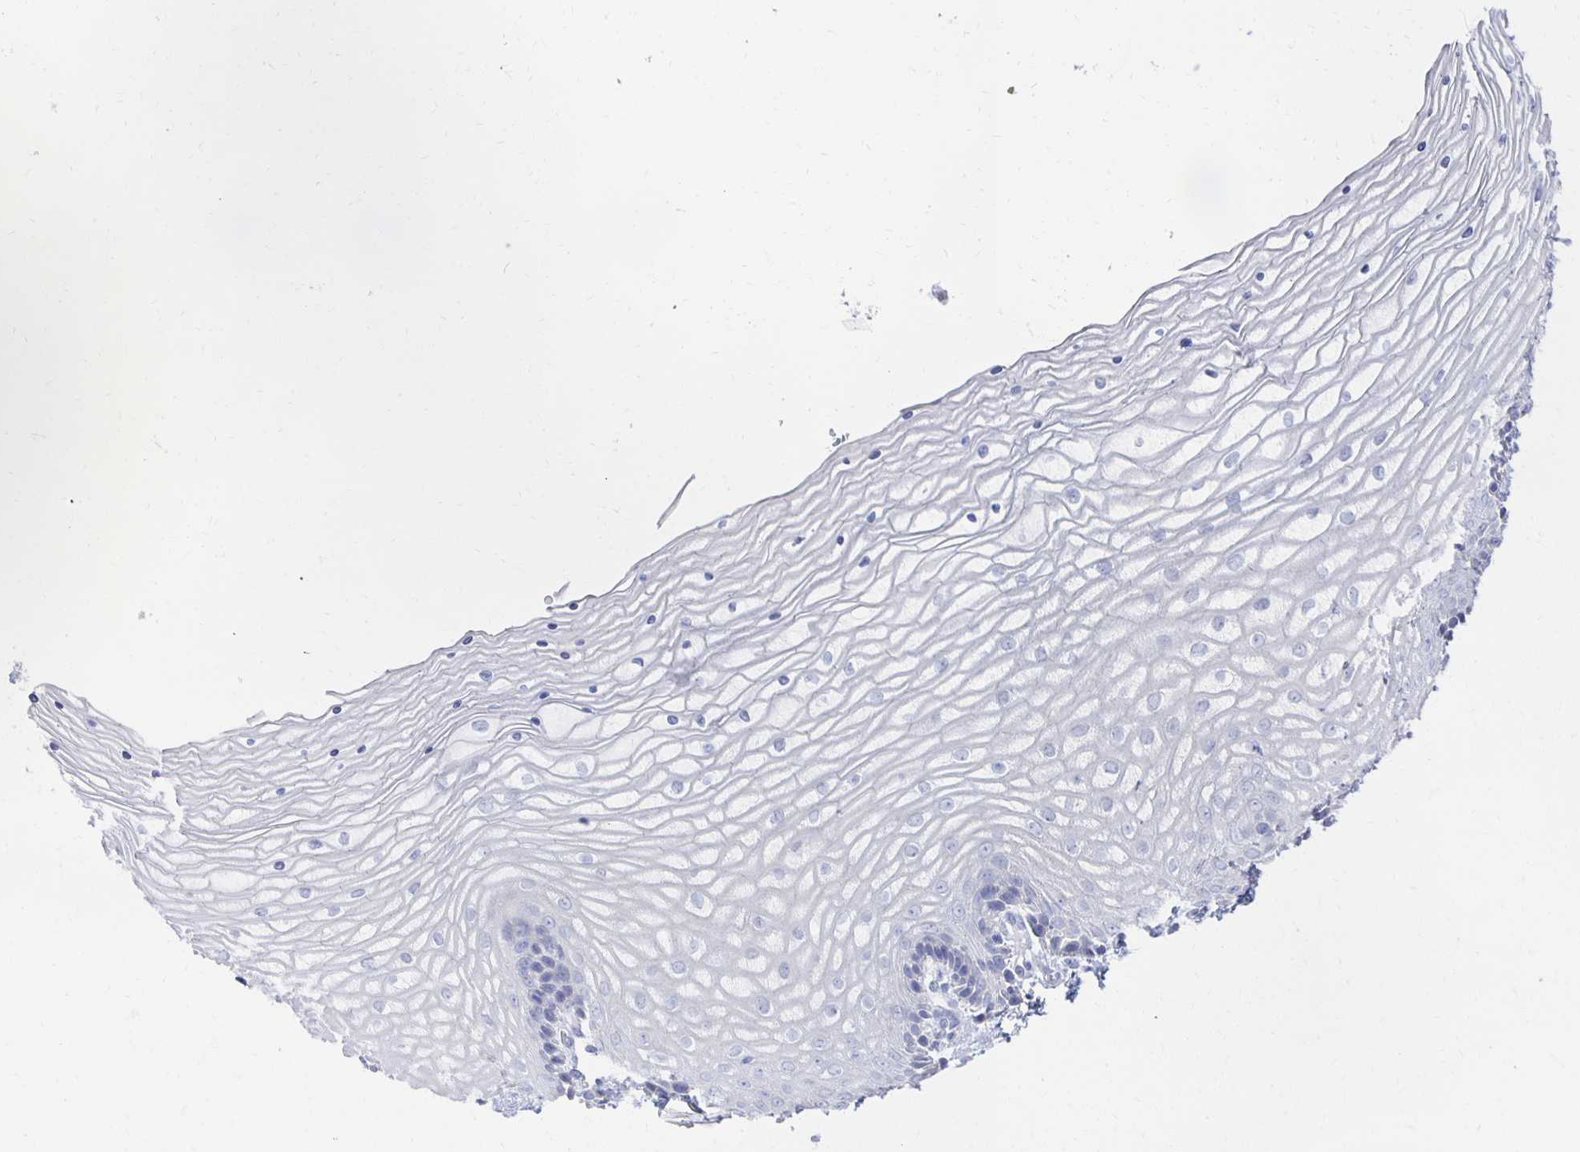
{"staining": {"intensity": "negative", "quantity": "none", "location": "none"}, "tissue": "vagina", "cell_type": "Squamous epithelial cells", "image_type": "normal", "snomed": [{"axis": "morphology", "description": "Normal tissue, NOS"}, {"axis": "topography", "description": "Vagina"}], "caption": "IHC of unremarkable vagina shows no expression in squamous epithelial cells. Nuclei are stained in blue.", "gene": "PRDM7", "patient": {"sex": "female", "age": 45}}